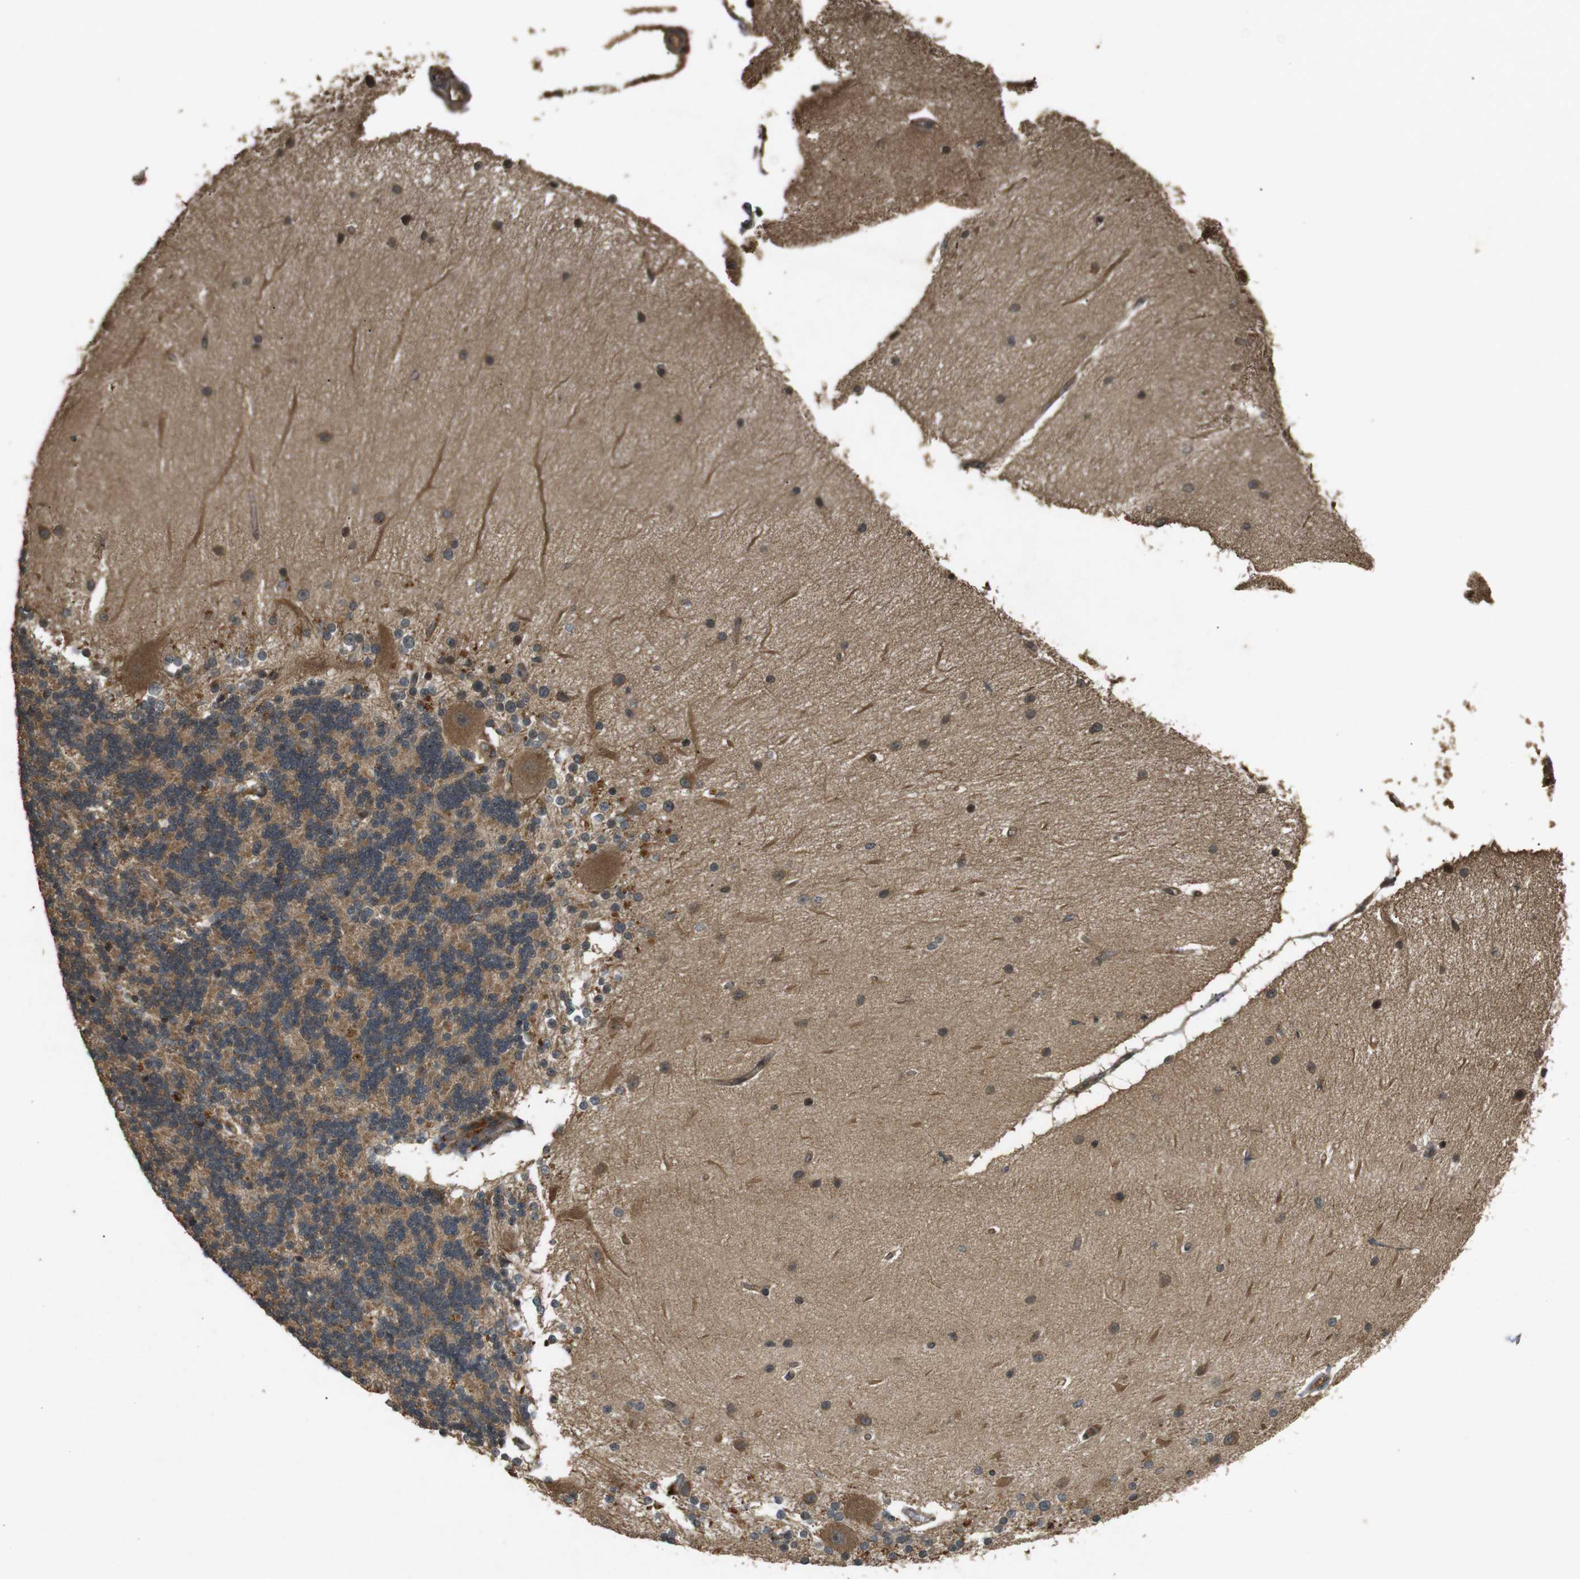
{"staining": {"intensity": "moderate", "quantity": ">75%", "location": "cytoplasmic/membranous"}, "tissue": "cerebellum", "cell_type": "Cells in granular layer", "image_type": "normal", "snomed": [{"axis": "morphology", "description": "Normal tissue, NOS"}, {"axis": "topography", "description": "Cerebellum"}], "caption": "Moderate cytoplasmic/membranous expression is appreciated in about >75% of cells in granular layer in normal cerebellum.", "gene": "TAP1", "patient": {"sex": "female", "age": 54}}